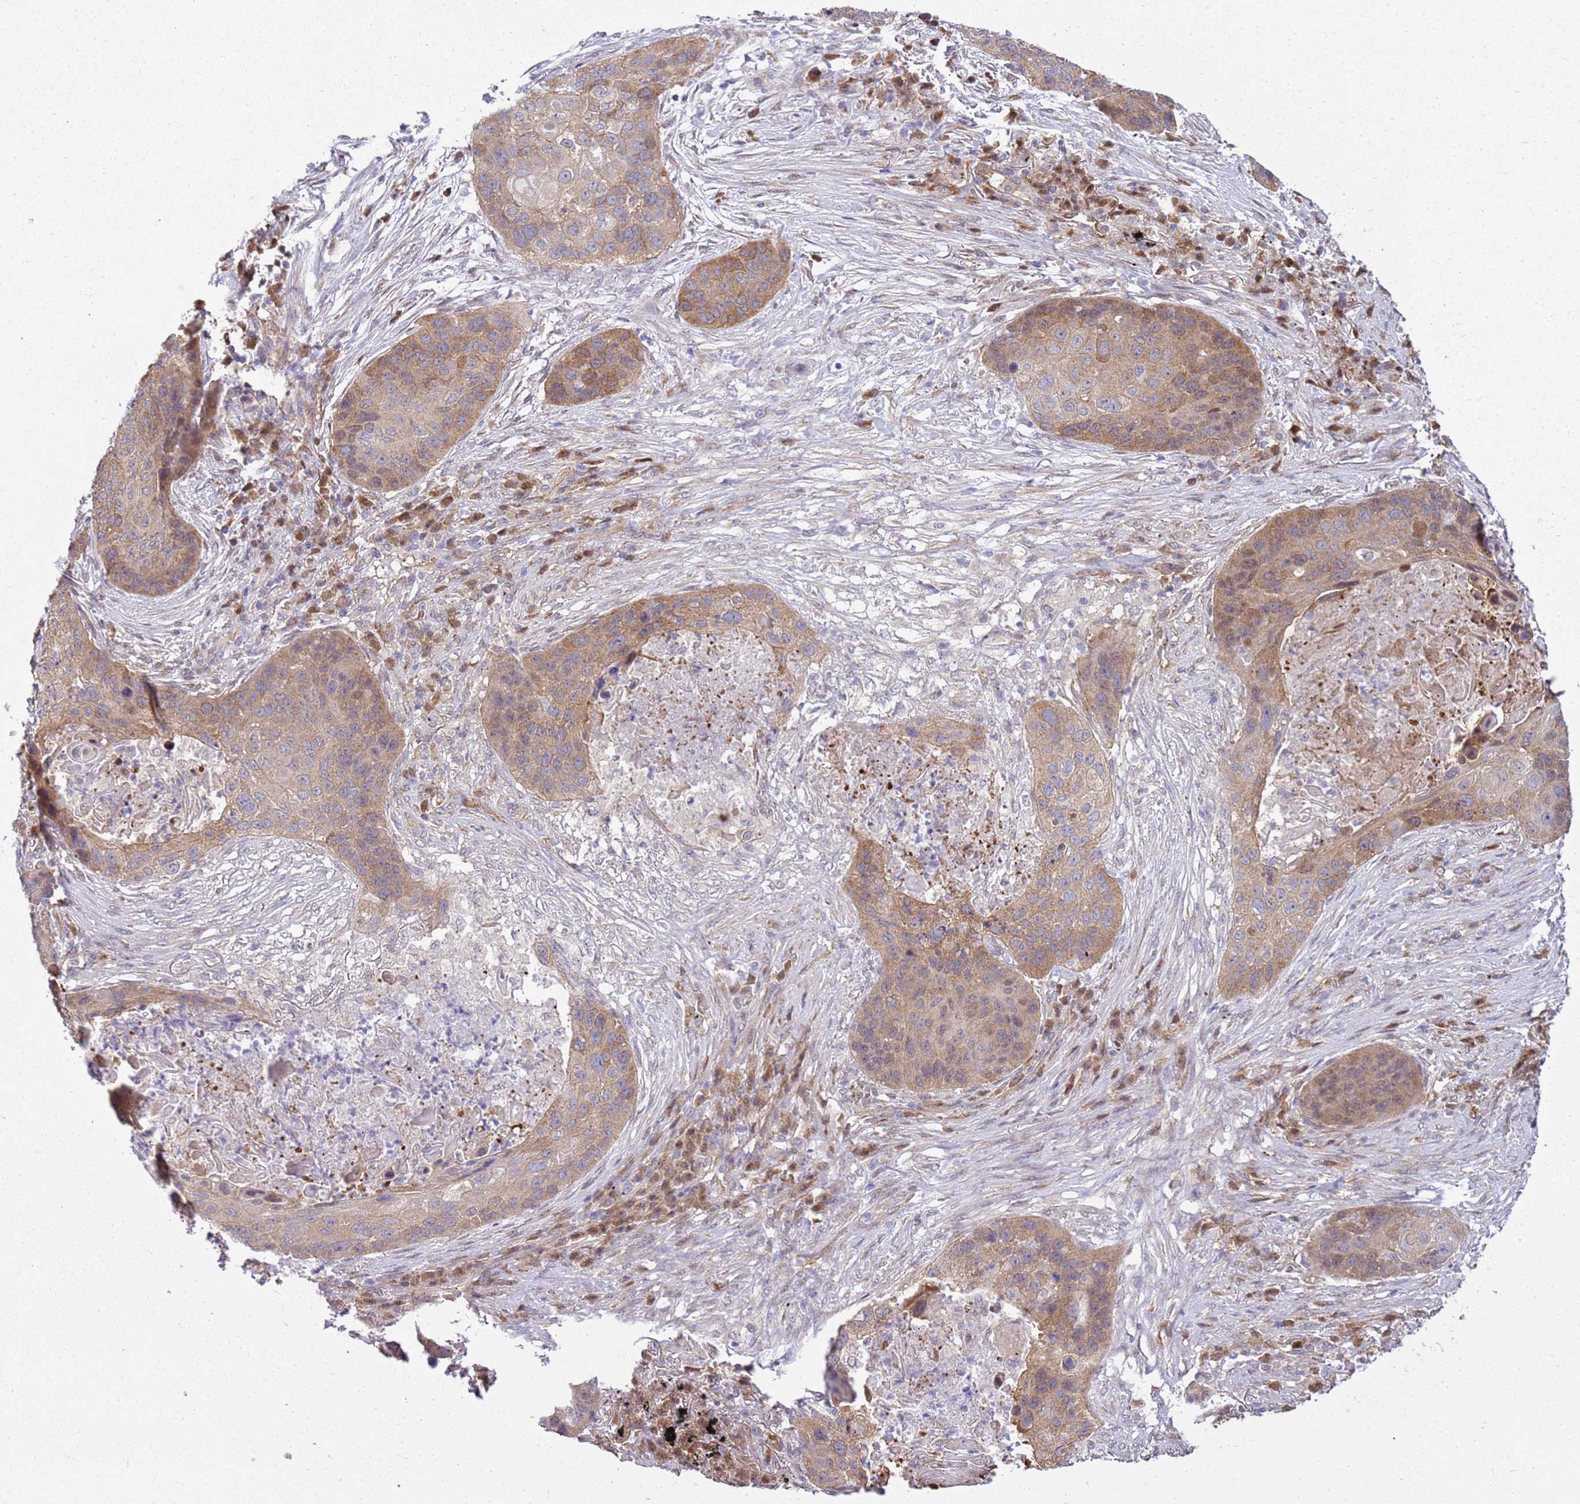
{"staining": {"intensity": "moderate", "quantity": "25%-75%", "location": "cytoplasmic/membranous"}, "tissue": "lung cancer", "cell_type": "Tumor cells", "image_type": "cancer", "snomed": [{"axis": "morphology", "description": "Squamous cell carcinoma, NOS"}, {"axis": "topography", "description": "Lung"}], "caption": "Immunohistochemical staining of lung squamous cell carcinoma displays medium levels of moderate cytoplasmic/membranous staining in about 25%-75% of tumor cells.", "gene": "YWHAE", "patient": {"sex": "female", "age": 63}}